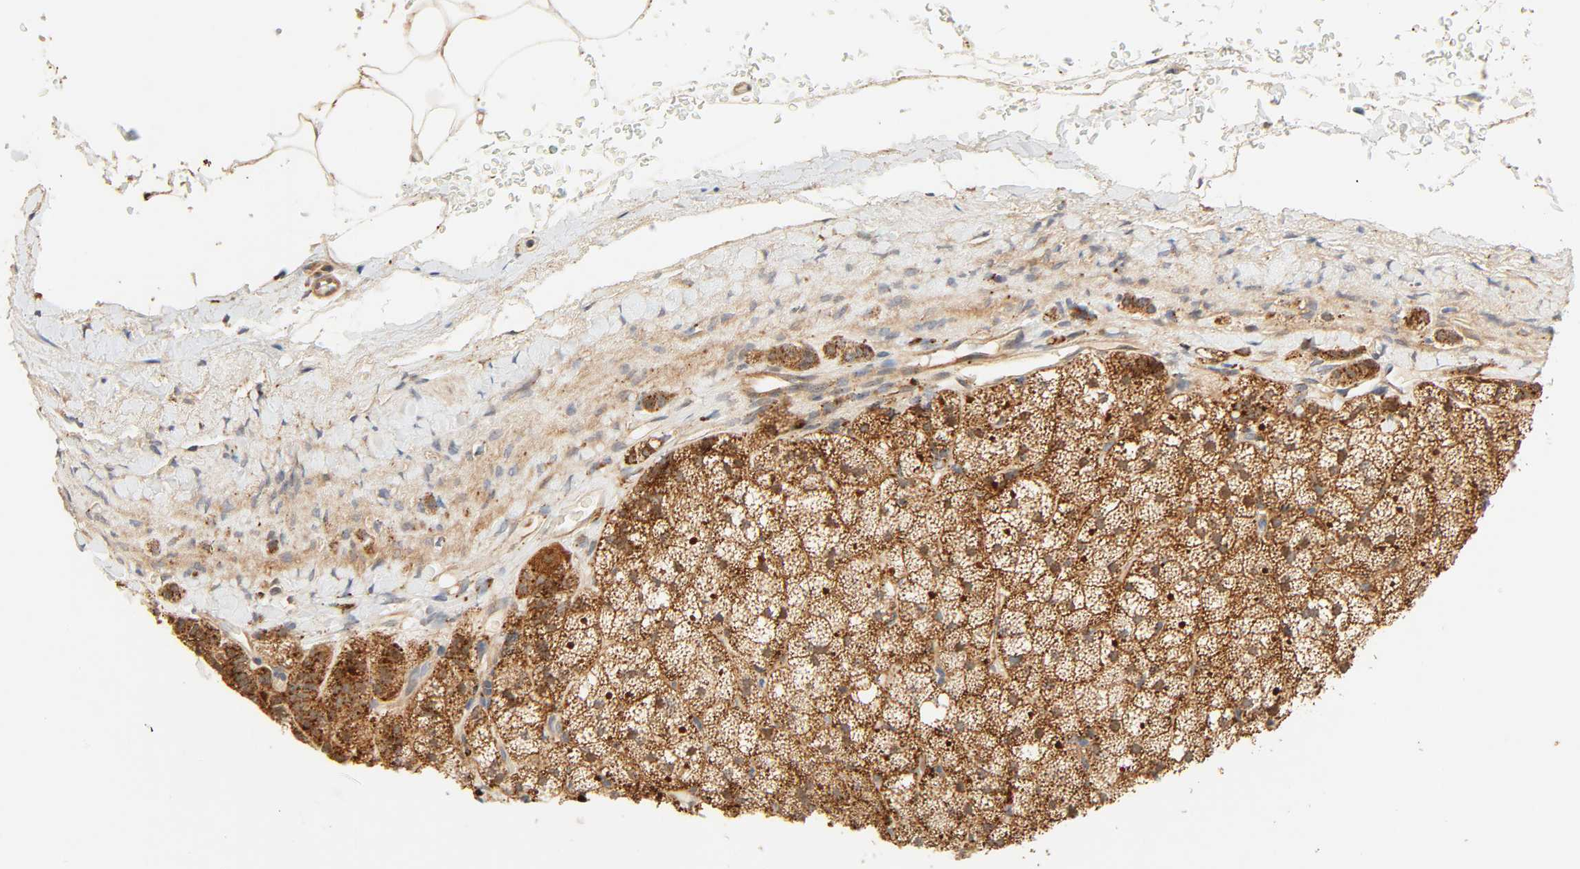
{"staining": {"intensity": "strong", "quantity": ">75%", "location": "cytoplasmic/membranous"}, "tissue": "adrenal gland", "cell_type": "Glandular cells", "image_type": "normal", "snomed": [{"axis": "morphology", "description": "Normal tissue, NOS"}, {"axis": "topography", "description": "Adrenal gland"}], "caption": "A high amount of strong cytoplasmic/membranous positivity is appreciated in about >75% of glandular cells in benign adrenal gland. The protein of interest is shown in brown color, while the nuclei are stained blue.", "gene": "MAPK6", "patient": {"sex": "male", "age": 35}}